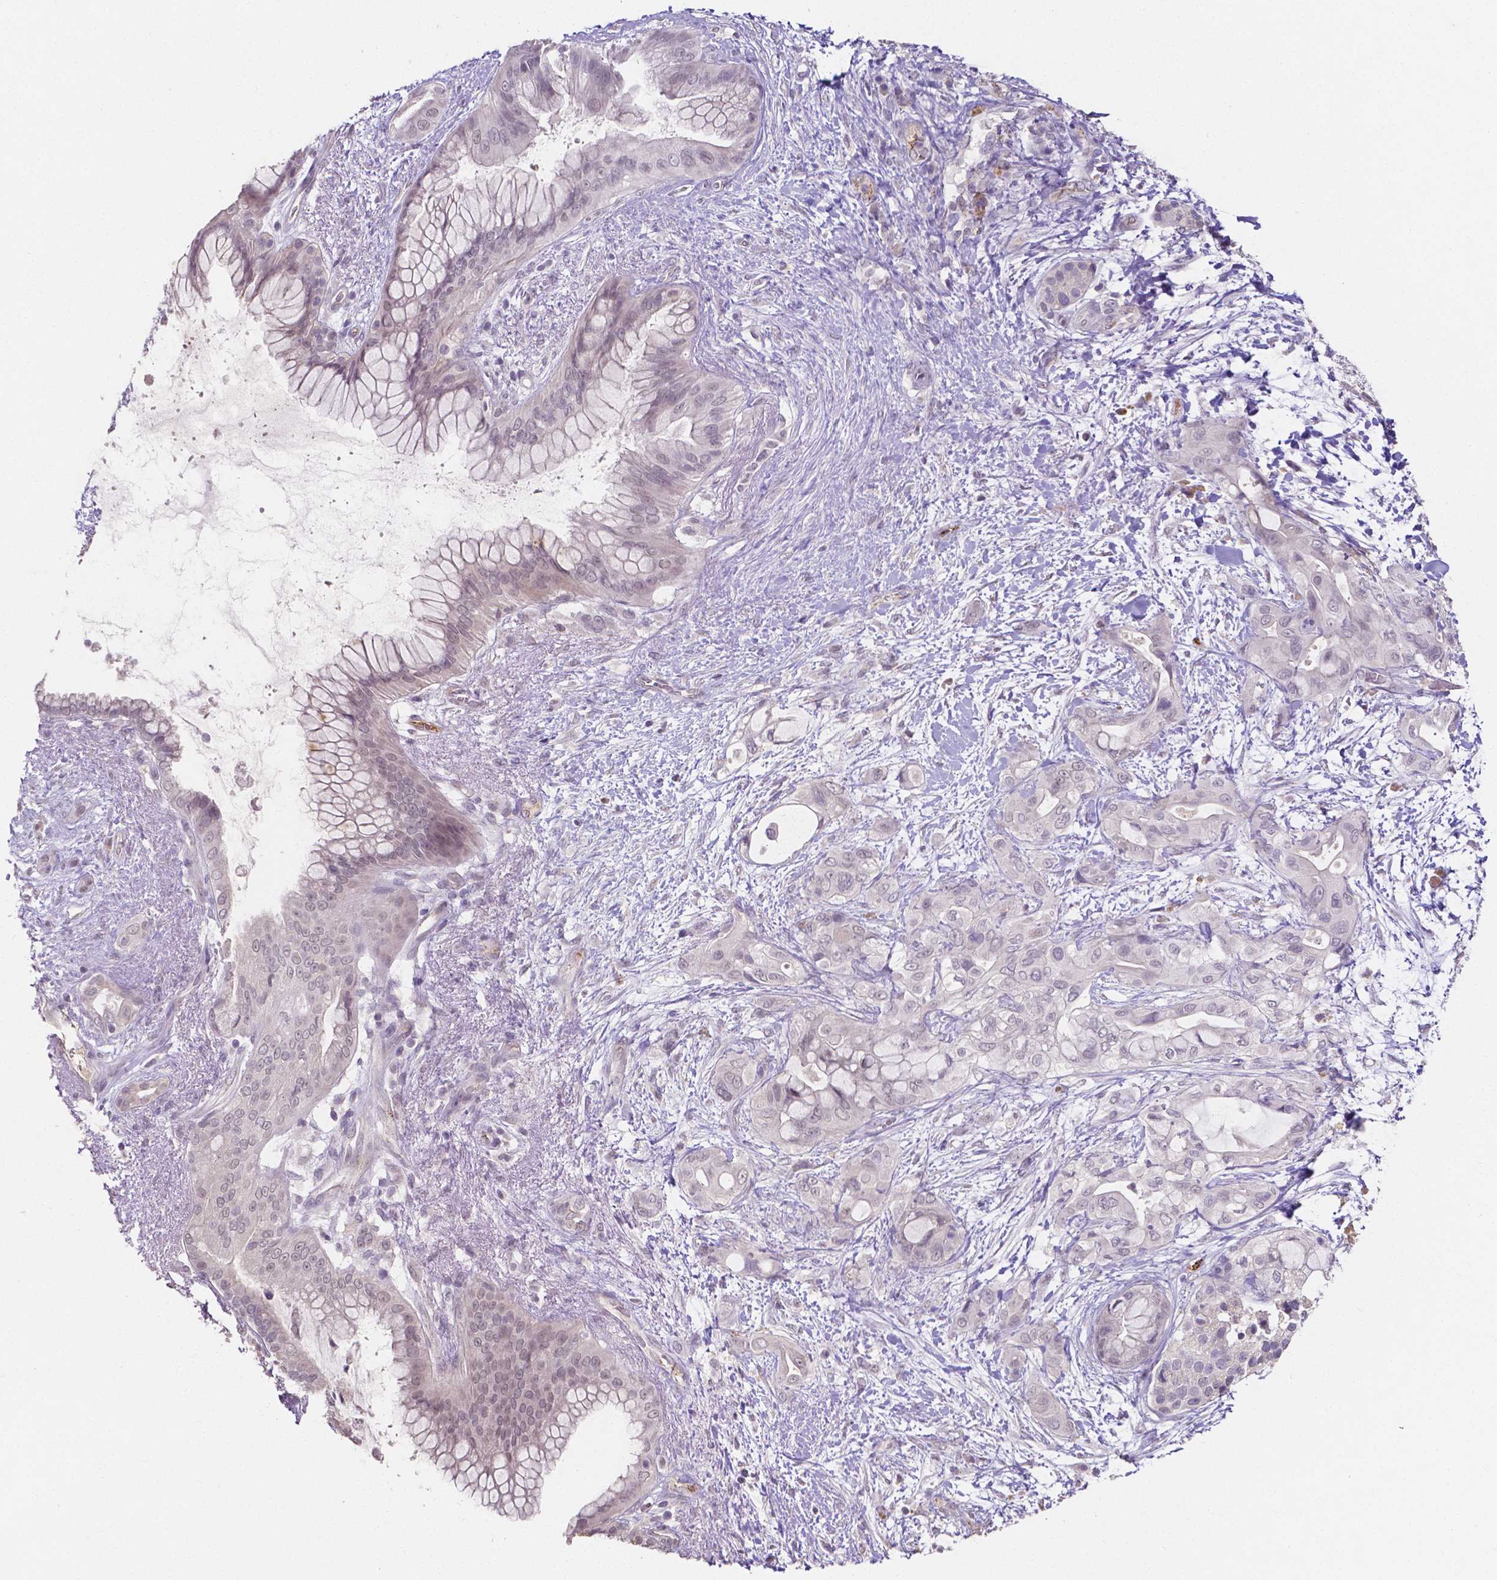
{"staining": {"intensity": "negative", "quantity": "none", "location": "none"}, "tissue": "pancreatic cancer", "cell_type": "Tumor cells", "image_type": "cancer", "snomed": [{"axis": "morphology", "description": "Adenocarcinoma, NOS"}, {"axis": "topography", "description": "Pancreas"}], "caption": "Immunohistochemical staining of pancreatic cancer reveals no significant staining in tumor cells.", "gene": "ELAVL2", "patient": {"sex": "male", "age": 71}}